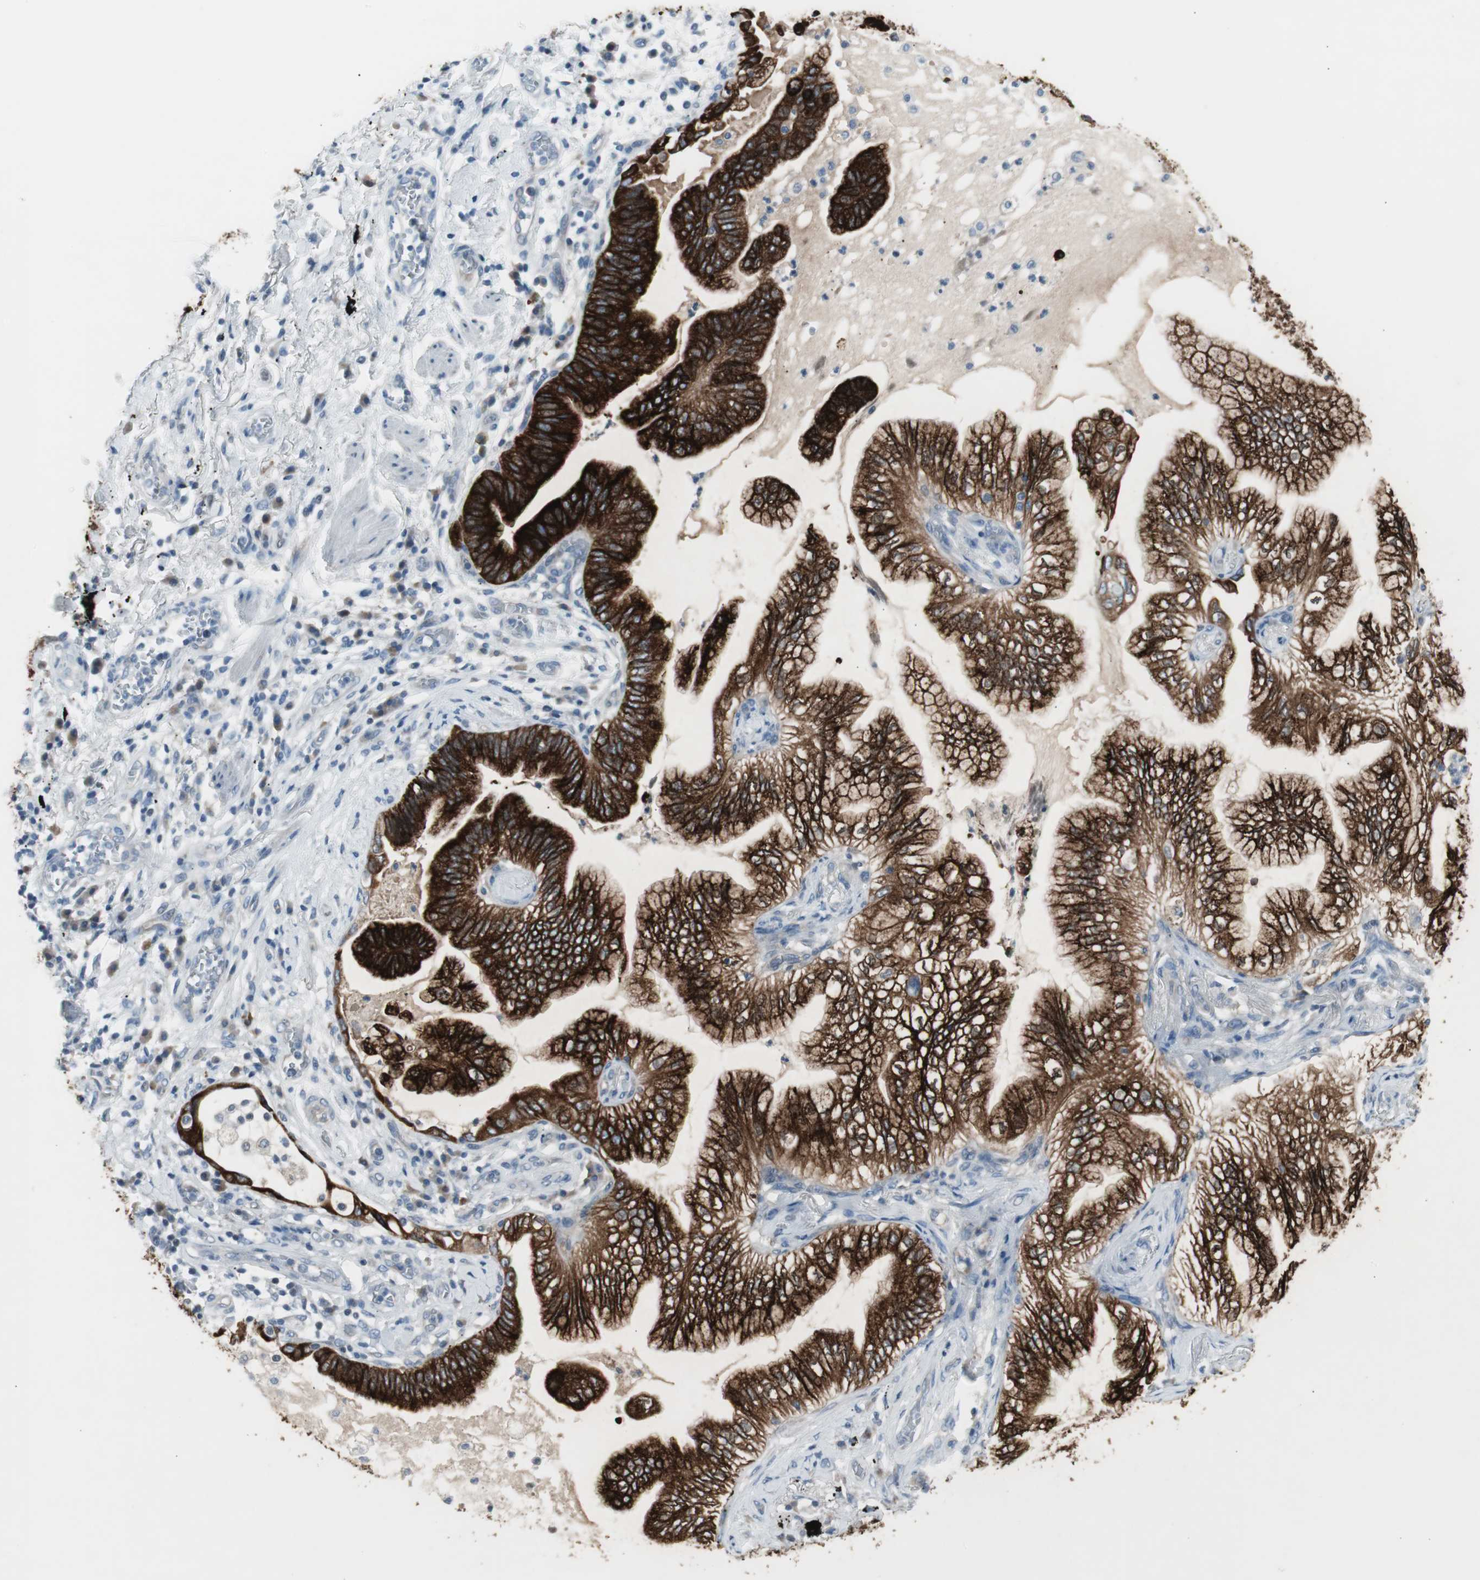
{"staining": {"intensity": "strong", "quantity": ">75%", "location": "cytoplasmic/membranous"}, "tissue": "lung cancer", "cell_type": "Tumor cells", "image_type": "cancer", "snomed": [{"axis": "morphology", "description": "Normal tissue, NOS"}, {"axis": "morphology", "description": "Adenocarcinoma, NOS"}, {"axis": "topography", "description": "Bronchus"}, {"axis": "topography", "description": "Lung"}], "caption": "This is a histology image of IHC staining of adenocarcinoma (lung), which shows strong positivity in the cytoplasmic/membranous of tumor cells.", "gene": "AGR2", "patient": {"sex": "female", "age": 70}}